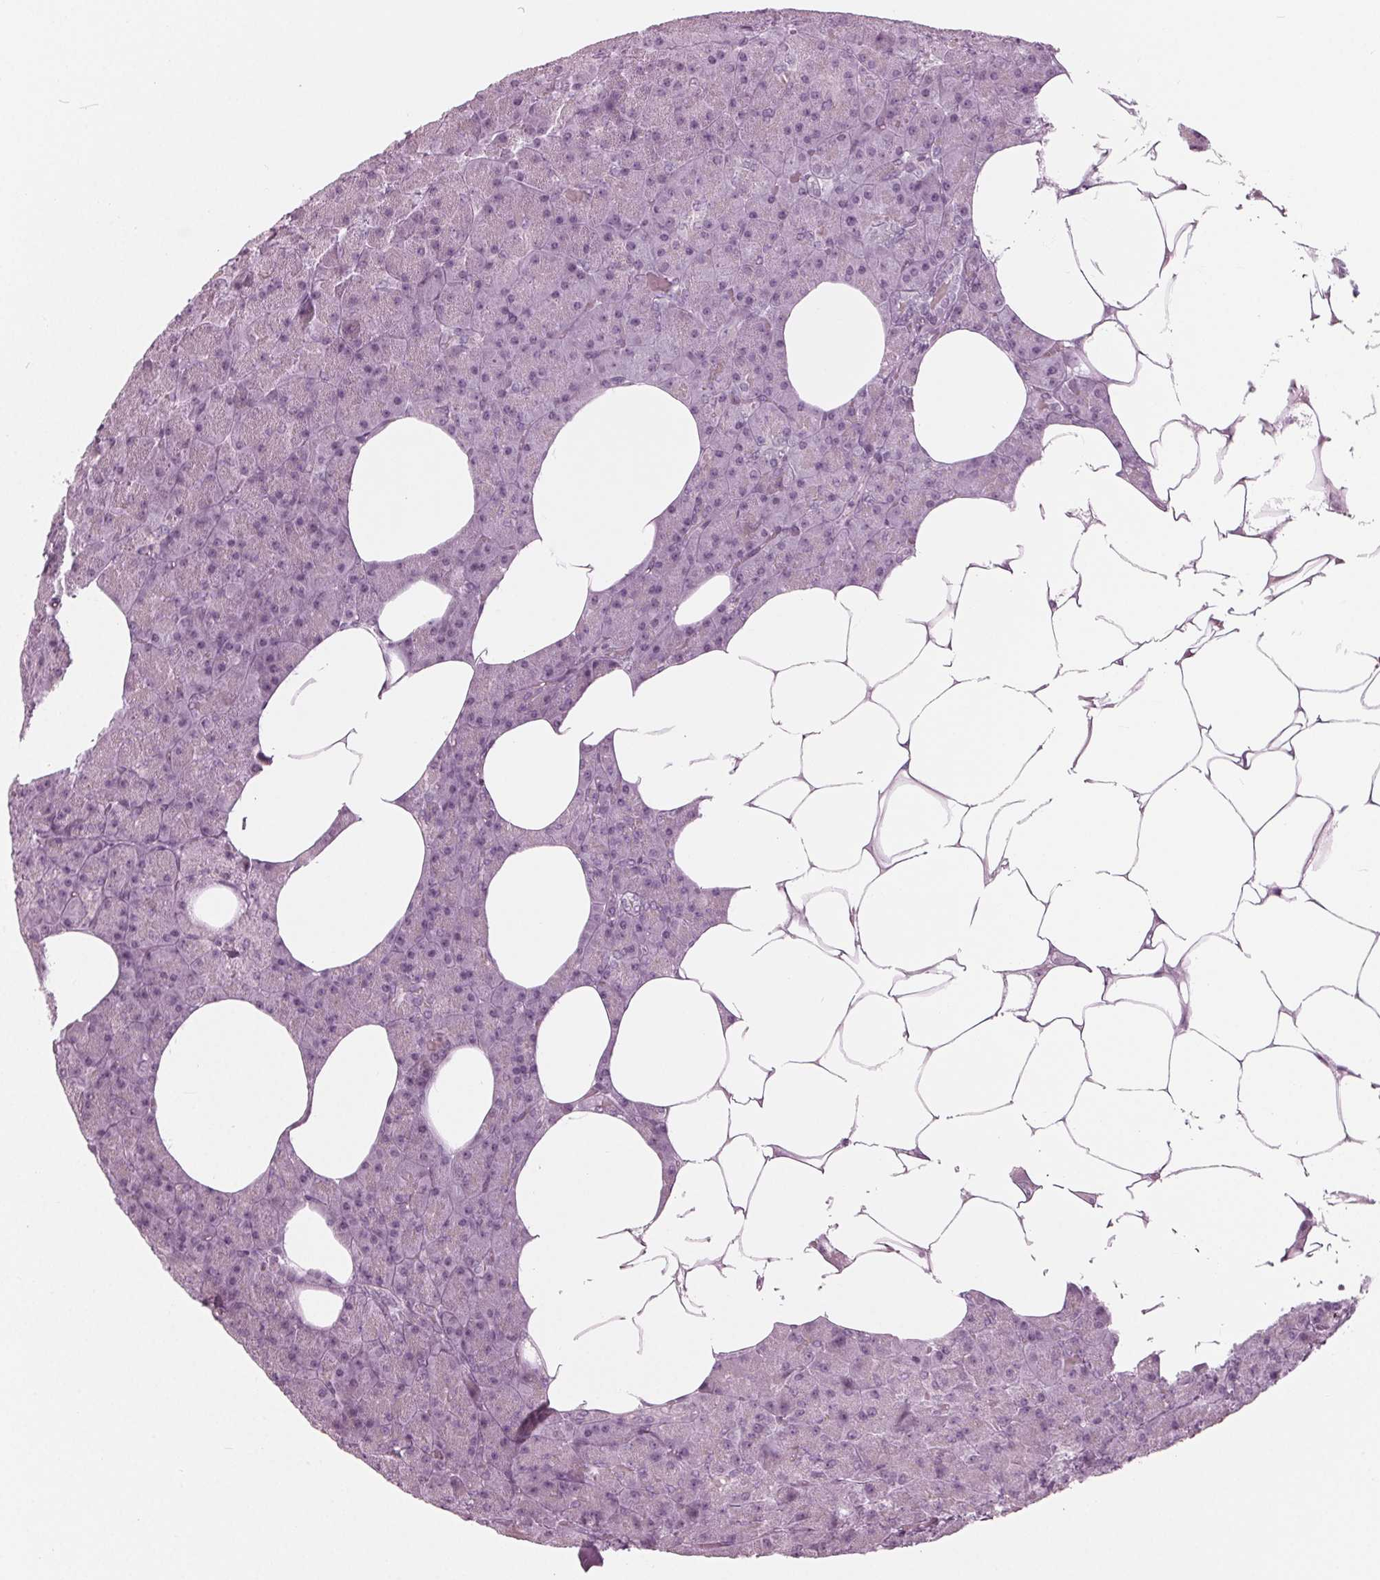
{"staining": {"intensity": "negative", "quantity": "none", "location": "none"}, "tissue": "pancreas", "cell_type": "Exocrine glandular cells", "image_type": "normal", "snomed": [{"axis": "morphology", "description": "Normal tissue, NOS"}, {"axis": "topography", "description": "Pancreas"}], "caption": "Immunohistochemistry of normal human pancreas displays no expression in exocrine glandular cells. The staining was performed using DAB (3,3'-diaminobenzidine) to visualize the protein expression in brown, while the nuclei were stained in blue with hematoxylin (Magnification: 20x).", "gene": "KRT28", "patient": {"sex": "female", "age": 45}}